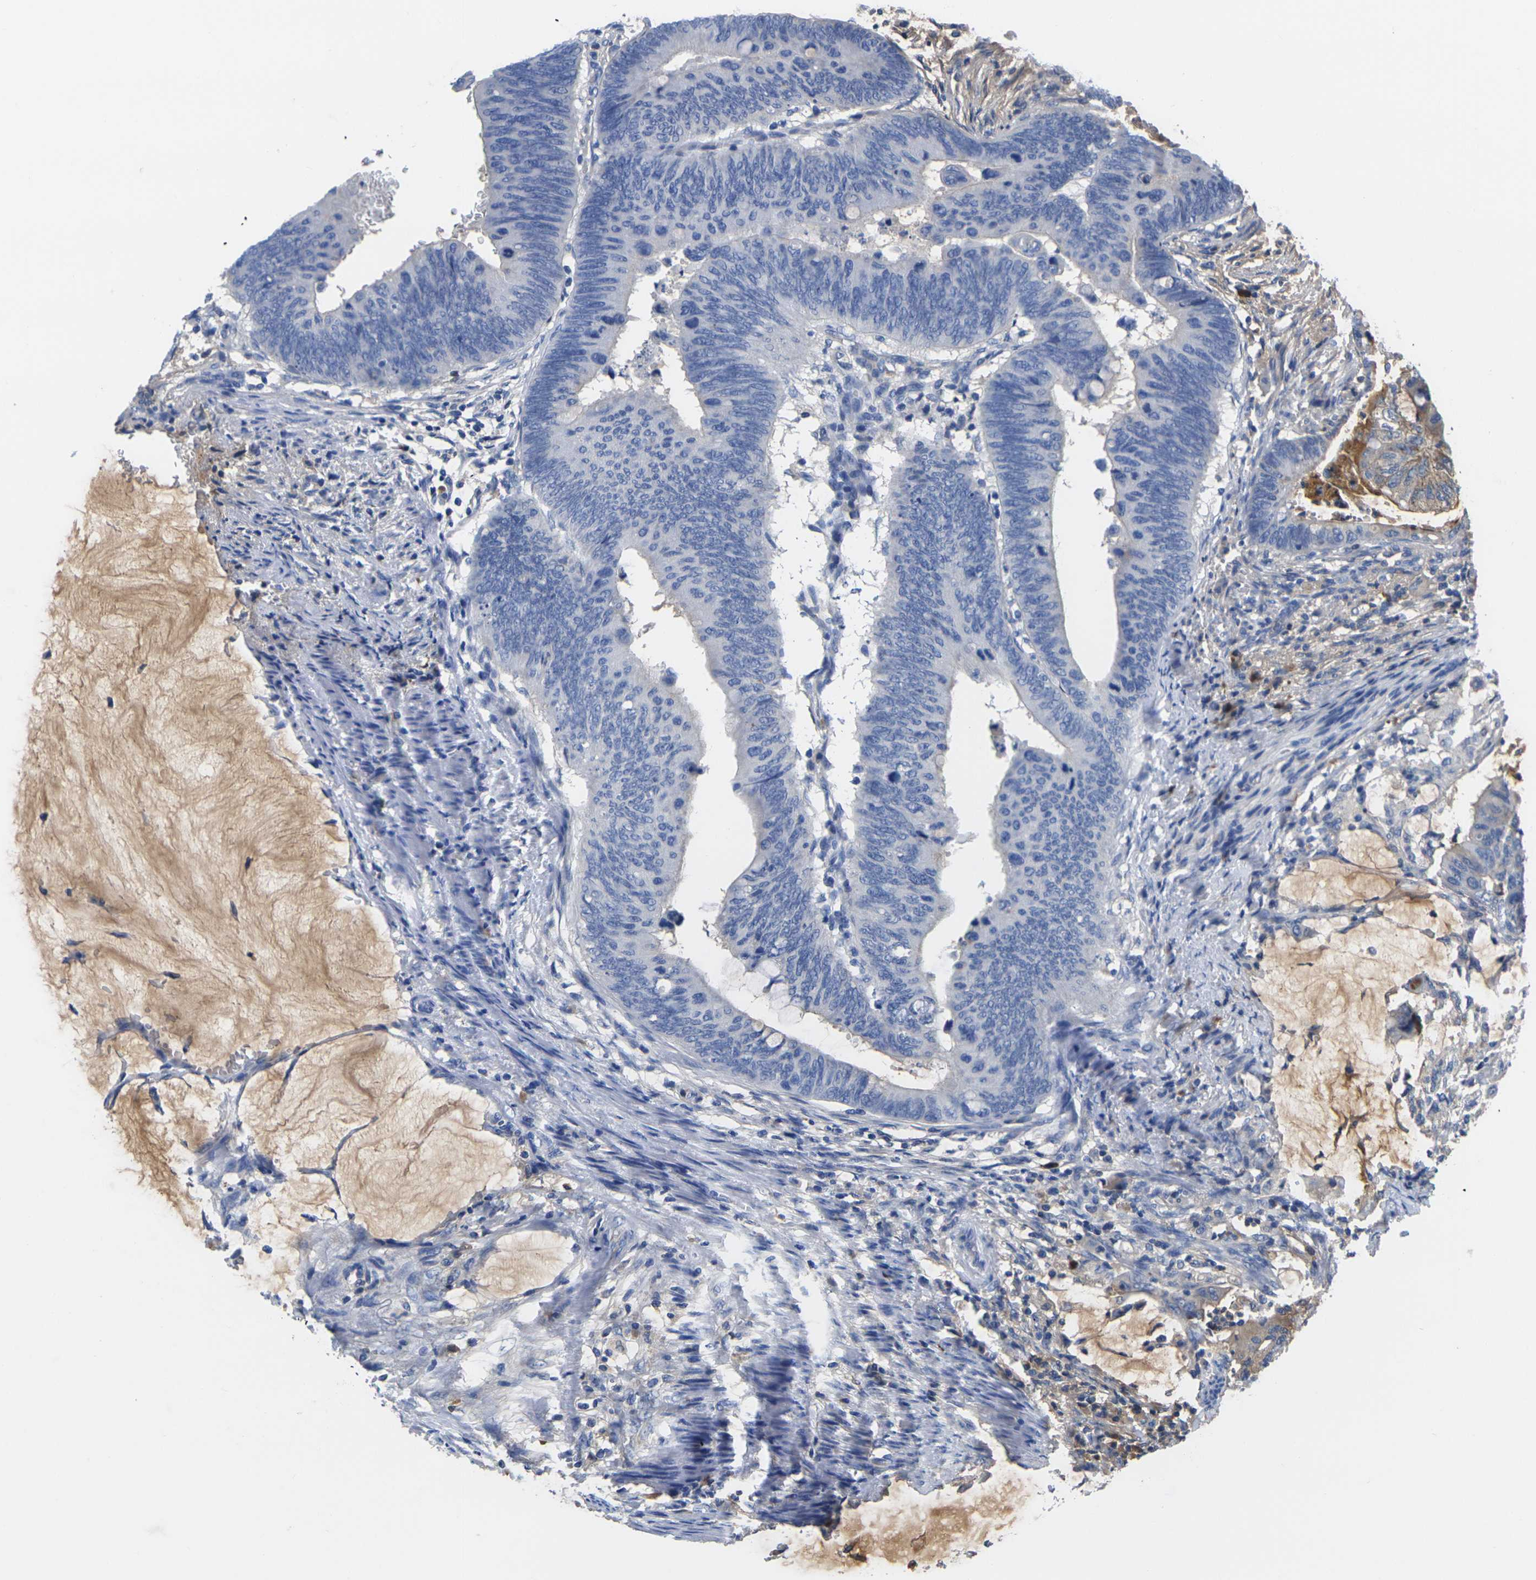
{"staining": {"intensity": "negative", "quantity": "none", "location": "none"}, "tissue": "colorectal cancer", "cell_type": "Tumor cells", "image_type": "cancer", "snomed": [{"axis": "morphology", "description": "Normal tissue, NOS"}, {"axis": "morphology", "description": "Adenocarcinoma, NOS"}, {"axis": "topography", "description": "Rectum"}, {"axis": "topography", "description": "Peripheral nerve tissue"}], "caption": "The IHC image has no significant staining in tumor cells of adenocarcinoma (colorectal) tissue. (Brightfield microscopy of DAB immunohistochemistry at high magnification).", "gene": "GREM2", "patient": {"sex": "male", "age": 92}}